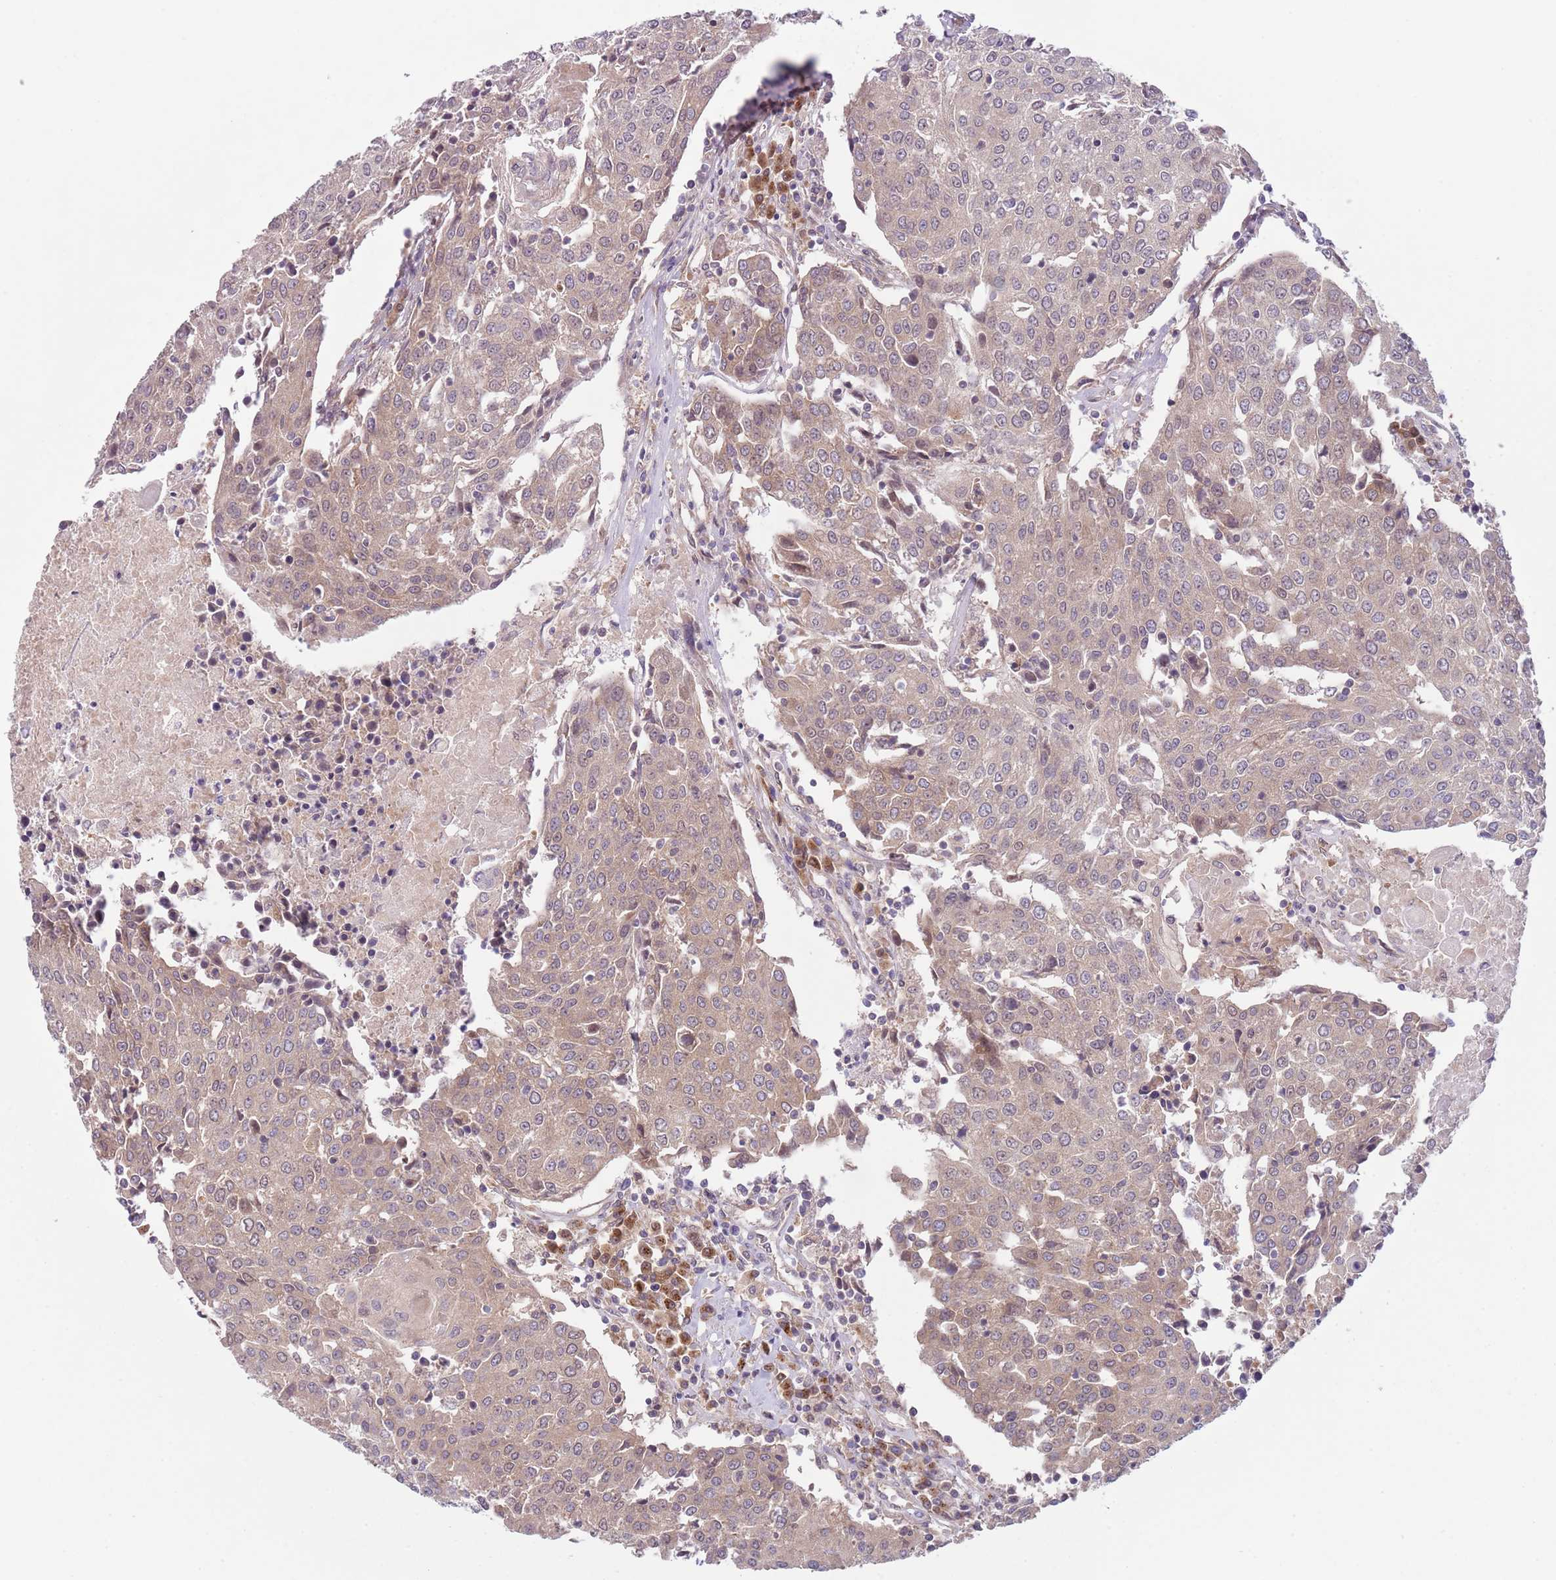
{"staining": {"intensity": "weak", "quantity": "25%-75%", "location": "cytoplasmic/membranous,nuclear"}, "tissue": "urothelial cancer", "cell_type": "Tumor cells", "image_type": "cancer", "snomed": [{"axis": "morphology", "description": "Urothelial carcinoma, High grade"}, {"axis": "topography", "description": "Urinary bladder"}], "caption": "A photomicrograph of urothelial cancer stained for a protein displays weak cytoplasmic/membranous and nuclear brown staining in tumor cells.", "gene": "COPE", "patient": {"sex": "female", "age": 85}}